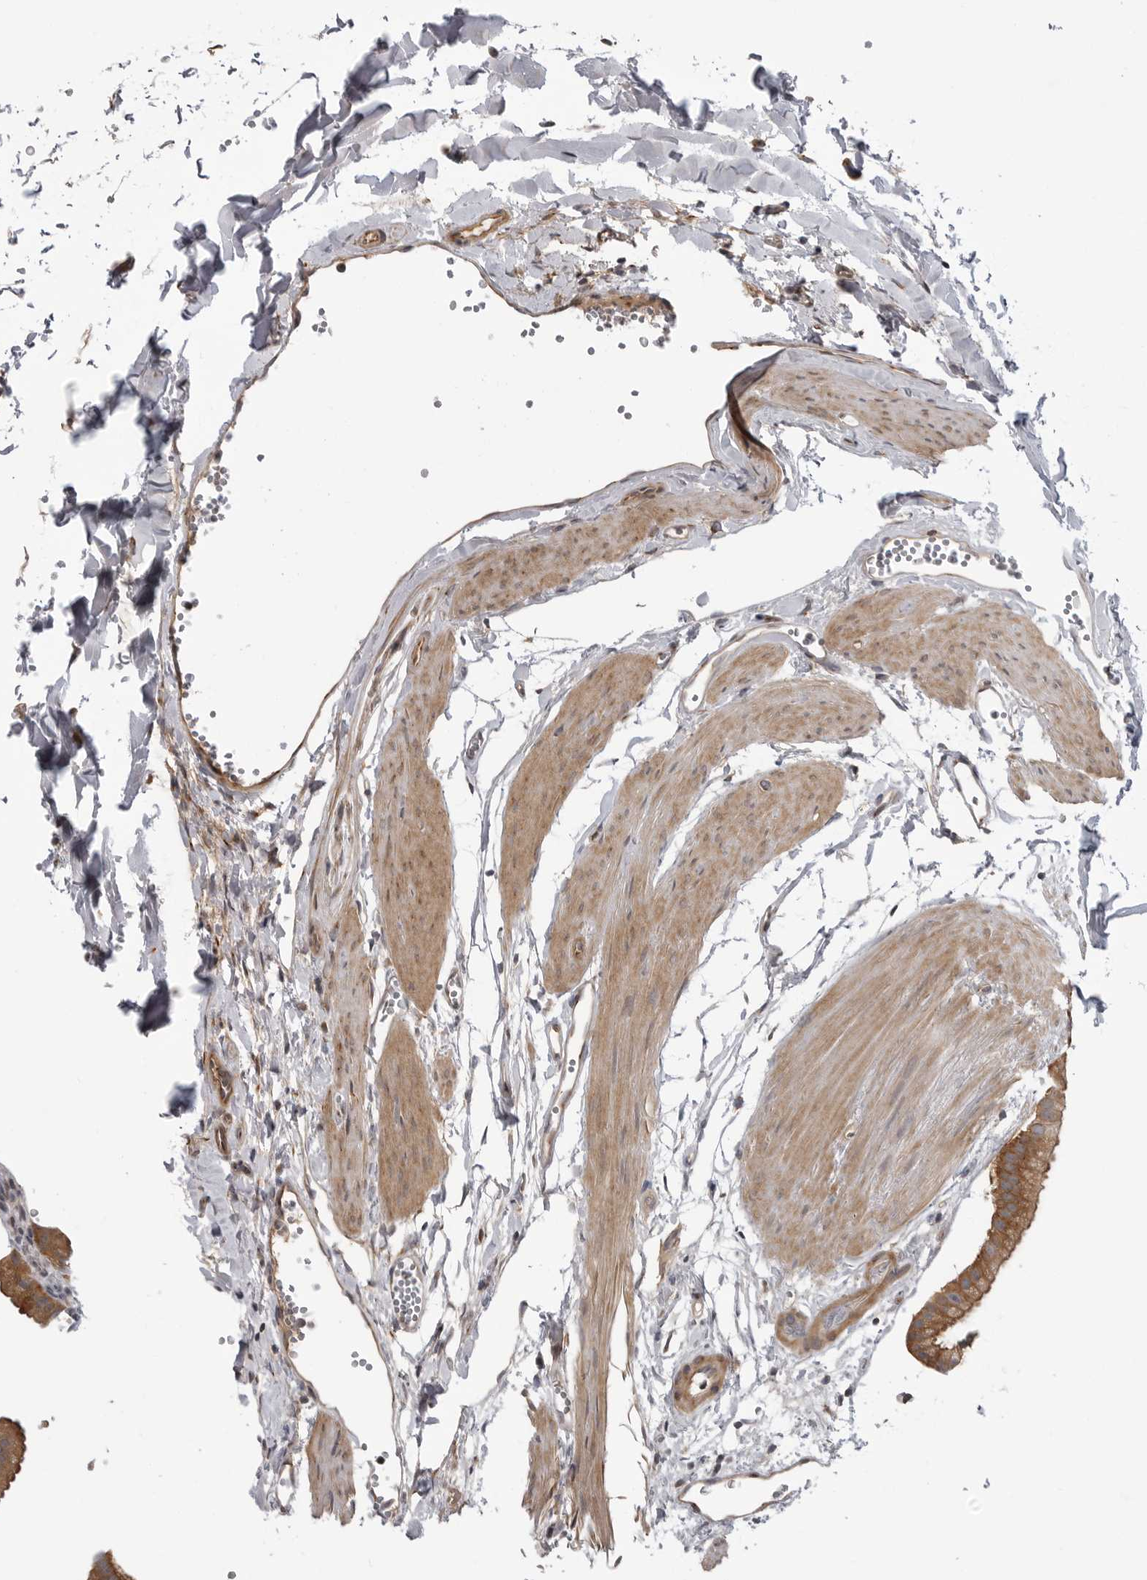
{"staining": {"intensity": "moderate", "quantity": ">75%", "location": "cytoplasmic/membranous"}, "tissue": "gallbladder", "cell_type": "Glandular cells", "image_type": "normal", "snomed": [{"axis": "morphology", "description": "Normal tissue, NOS"}, {"axis": "topography", "description": "Gallbladder"}], "caption": "Unremarkable gallbladder was stained to show a protein in brown. There is medium levels of moderate cytoplasmic/membranous positivity in approximately >75% of glandular cells. The staining is performed using DAB (3,3'-diaminobenzidine) brown chromogen to label protein expression. The nuclei are counter-stained blue using hematoxylin.", "gene": "LRRC45", "patient": {"sex": "female", "age": 64}}